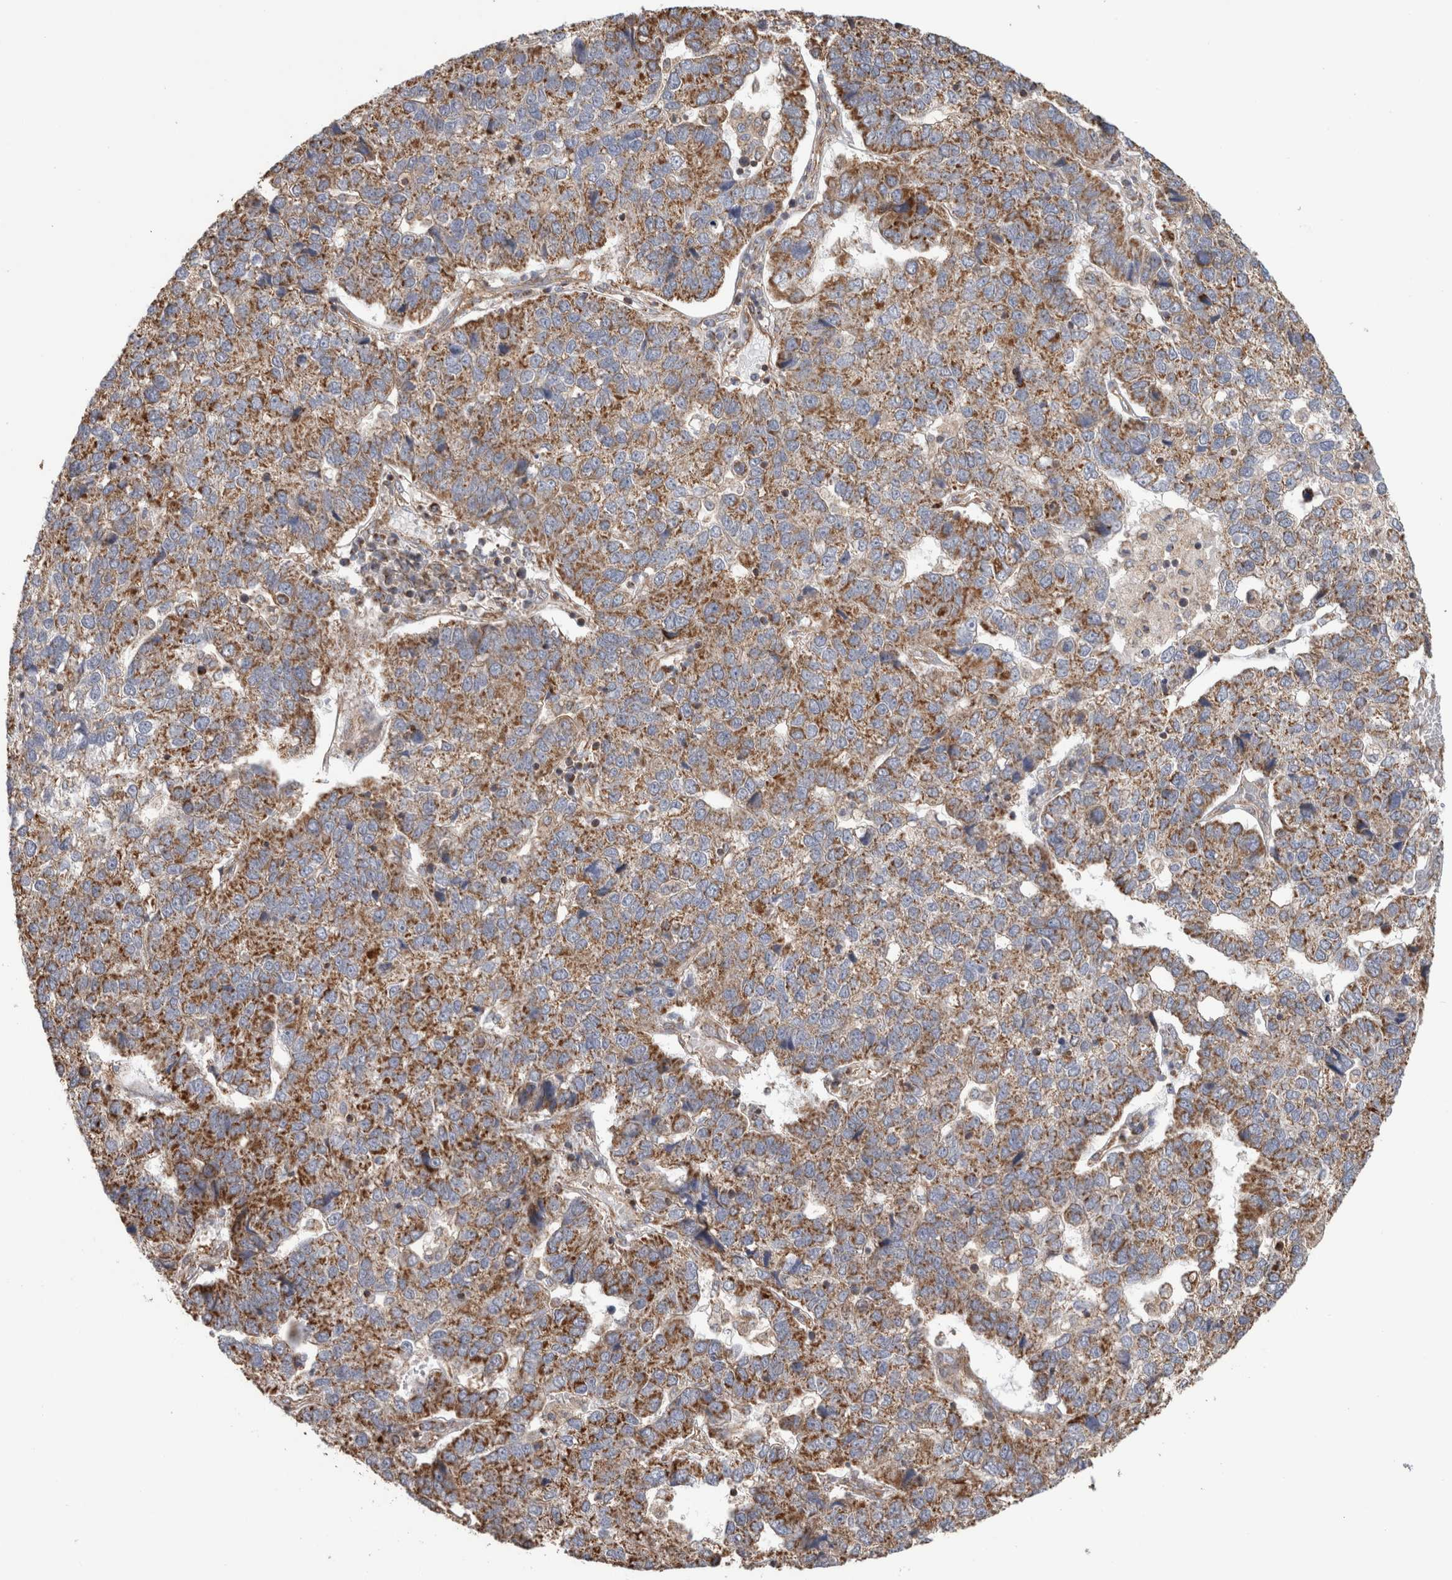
{"staining": {"intensity": "moderate", "quantity": ">75%", "location": "cytoplasmic/membranous"}, "tissue": "pancreatic cancer", "cell_type": "Tumor cells", "image_type": "cancer", "snomed": [{"axis": "morphology", "description": "Adenocarcinoma, NOS"}, {"axis": "topography", "description": "Pancreas"}], "caption": "High-power microscopy captured an immunohistochemistry histopathology image of pancreatic cancer, revealing moderate cytoplasmic/membranous expression in approximately >75% of tumor cells. (brown staining indicates protein expression, while blue staining denotes nuclei).", "gene": "SFXN2", "patient": {"sex": "female", "age": 61}}